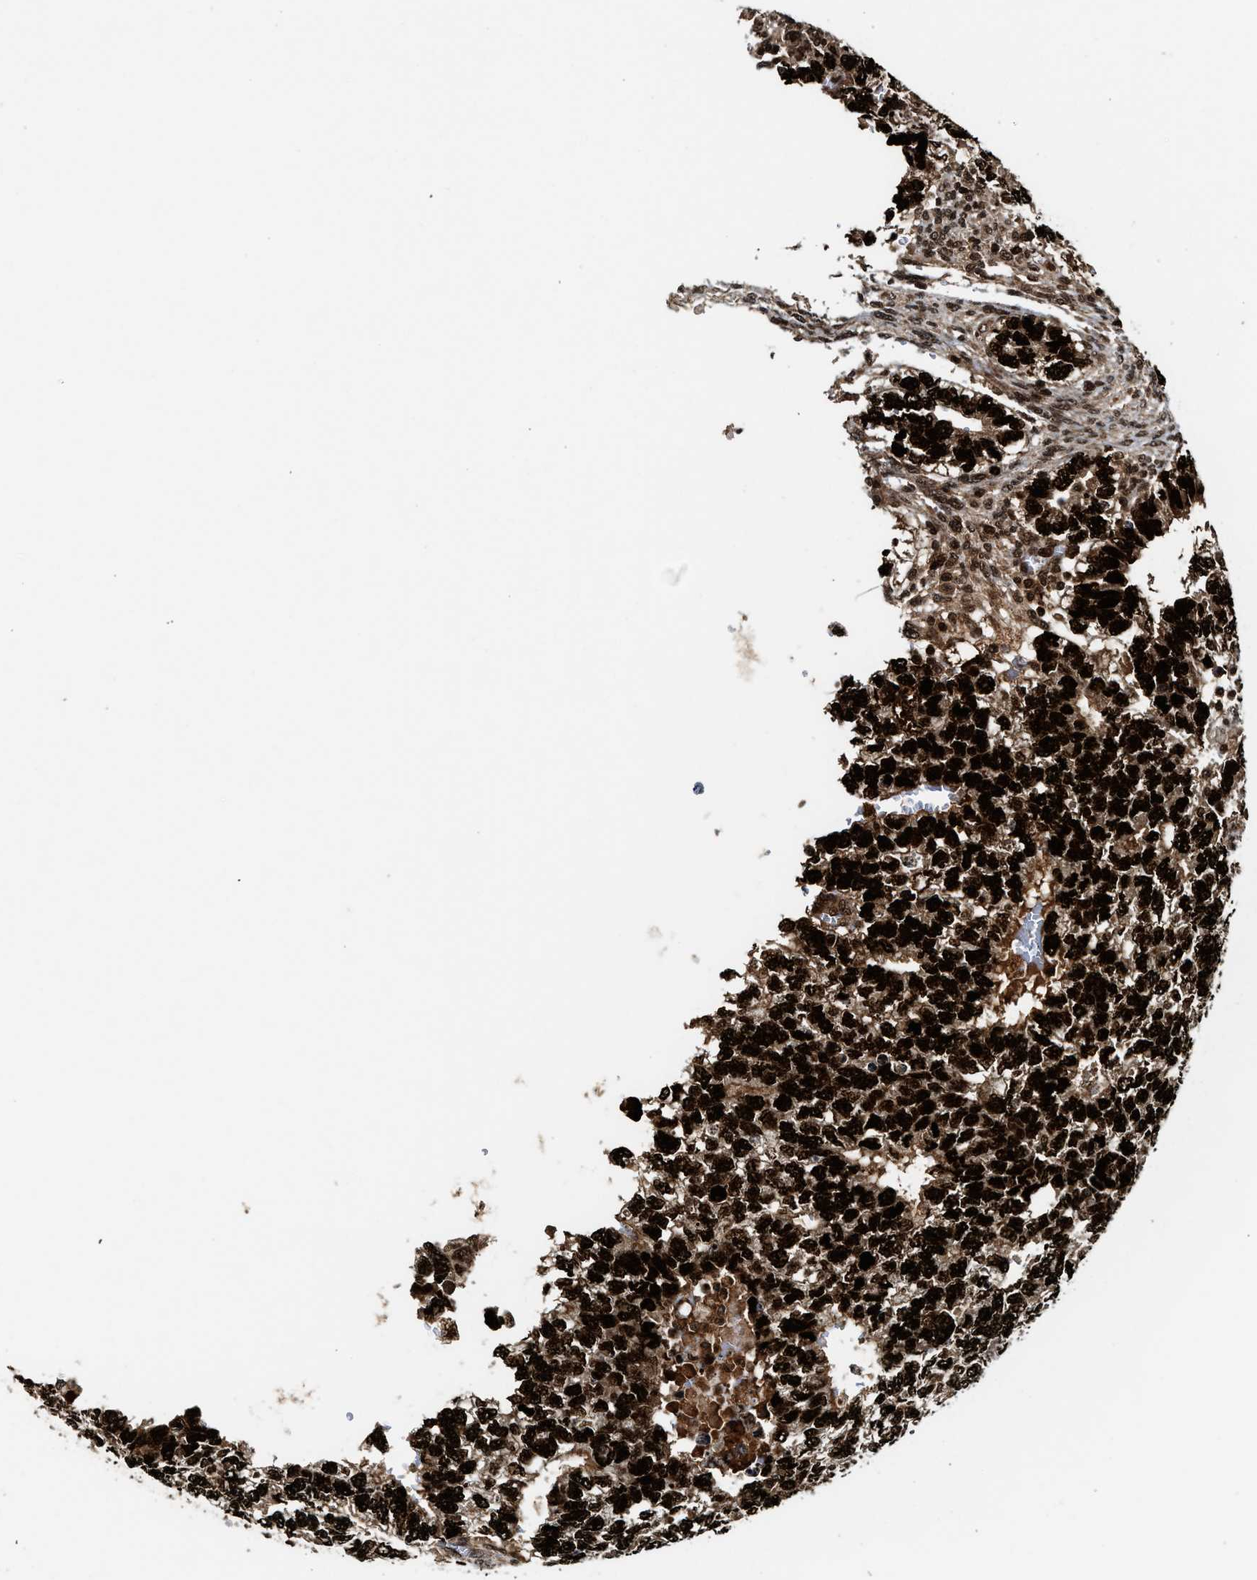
{"staining": {"intensity": "strong", "quantity": ">75%", "location": "cytoplasmic/membranous,nuclear"}, "tissue": "testis cancer", "cell_type": "Tumor cells", "image_type": "cancer", "snomed": [{"axis": "morphology", "description": "Carcinoma, Embryonal, NOS"}, {"axis": "topography", "description": "Testis"}], "caption": "Brown immunohistochemical staining in testis embryonal carcinoma displays strong cytoplasmic/membranous and nuclear expression in about >75% of tumor cells. (Stains: DAB (3,3'-diaminobenzidine) in brown, nuclei in blue, Microscopy: brightfield microscopy at high magnification).", "gene": "MDM2", "patient": {"sex": "male", "age": 28}}